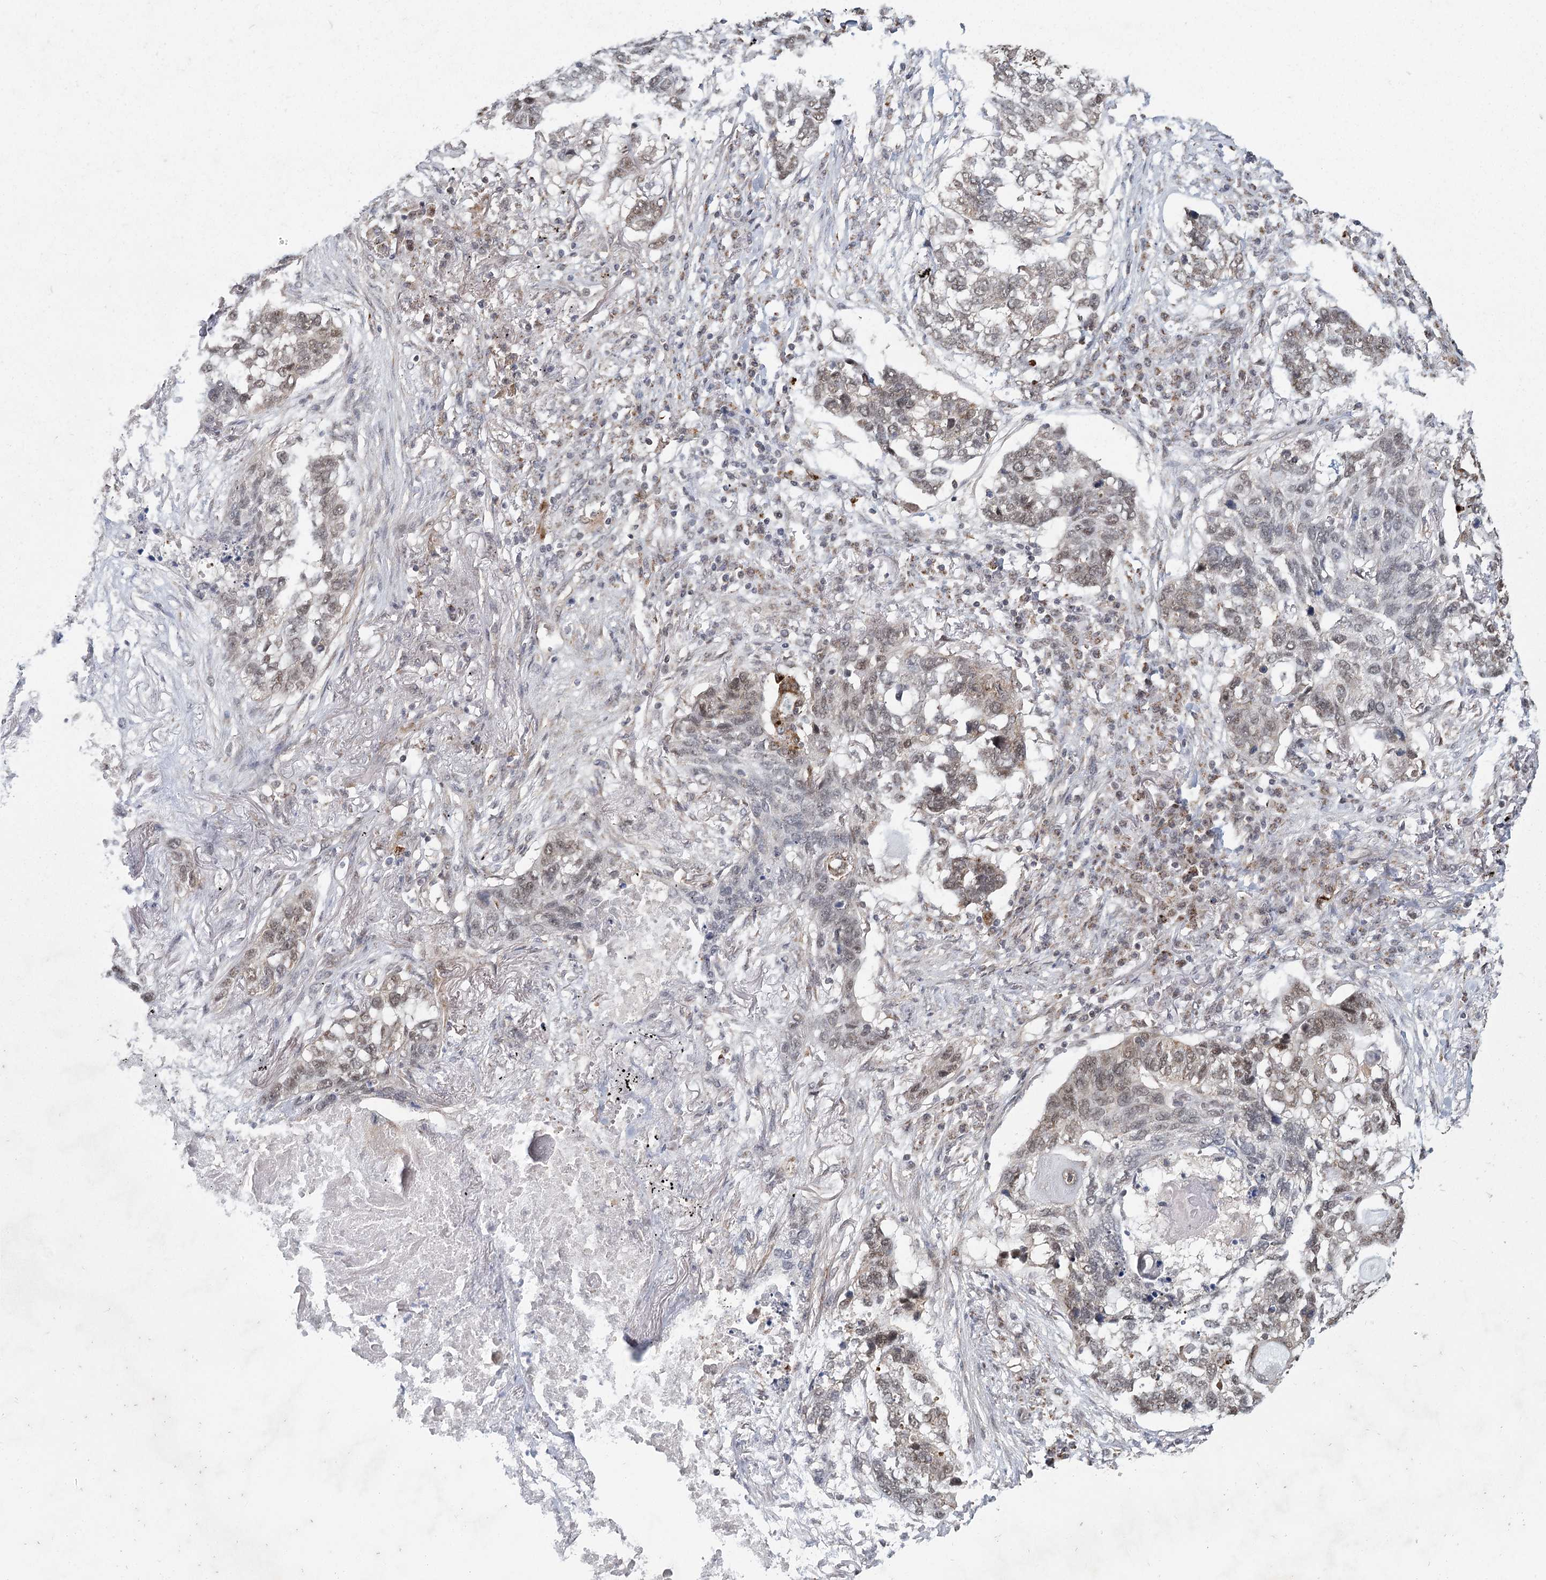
{"staining": {"intensity": "weak", "quantity": "25%-75%", "location": "nuclear"}, "tissue": "lung cancer", "cell_type": "Tumor cells", "image_type": "cancer", "snomed": [{"axis": "morphology", "description": "Squamous cell carcinoma, NOS"}, {"axis": "topography", "description": "Lung"}], "caption": "Lung squamous cell carcinoma stained with immunohistochemistry (IHC) displays weak nuclear positivity in approximately 25%-75% of tumor cells. The protein of interest is shown in brown color, while the nuclei are stained blue.", "gene": "ZCCHC24", "patient": {"sex": "female", "age": 63}}